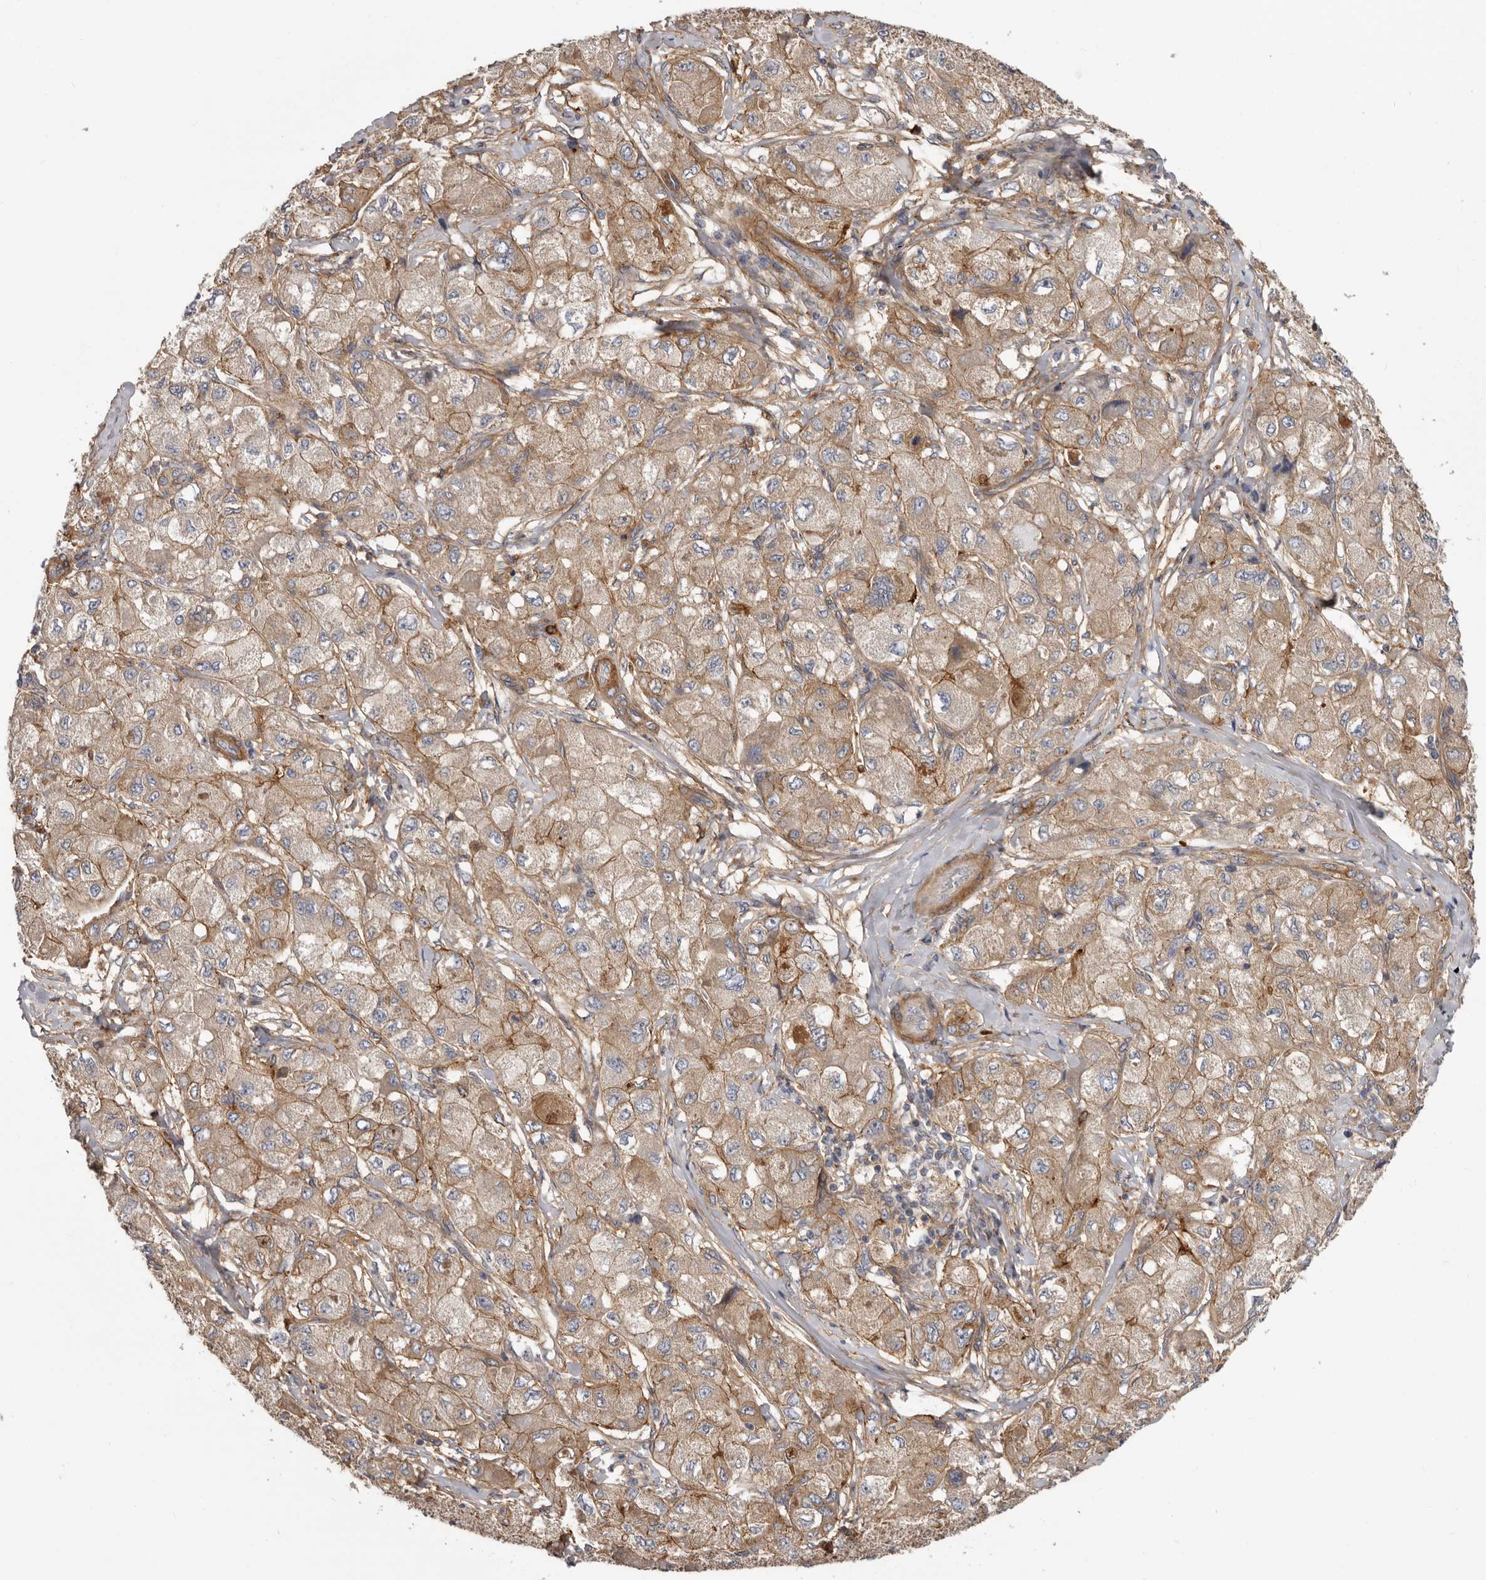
{"staining": {"intensity": "weak", "quantity": ">75%", "location": "cytoplasmic/membranous"}, "tissue": "liver cancer", "cell_type": "Tumor cells", "image_type": "cancer", "snomed": [{"axis": "morphology", "description": "Carcinoma, Hepatocellular, NOS"}, {"axis": "topography", "description": "Liver"}], "caption": "An immunohistochemistry histopathology image of tumor tissue is shown. Protein staining in brown labels weak cytoplasmic/membranous positivity in liver hepatocellular carcinoma within tumor cells.", "gene": "ENAH", "patient": {"sex": "male", "age": 80}}